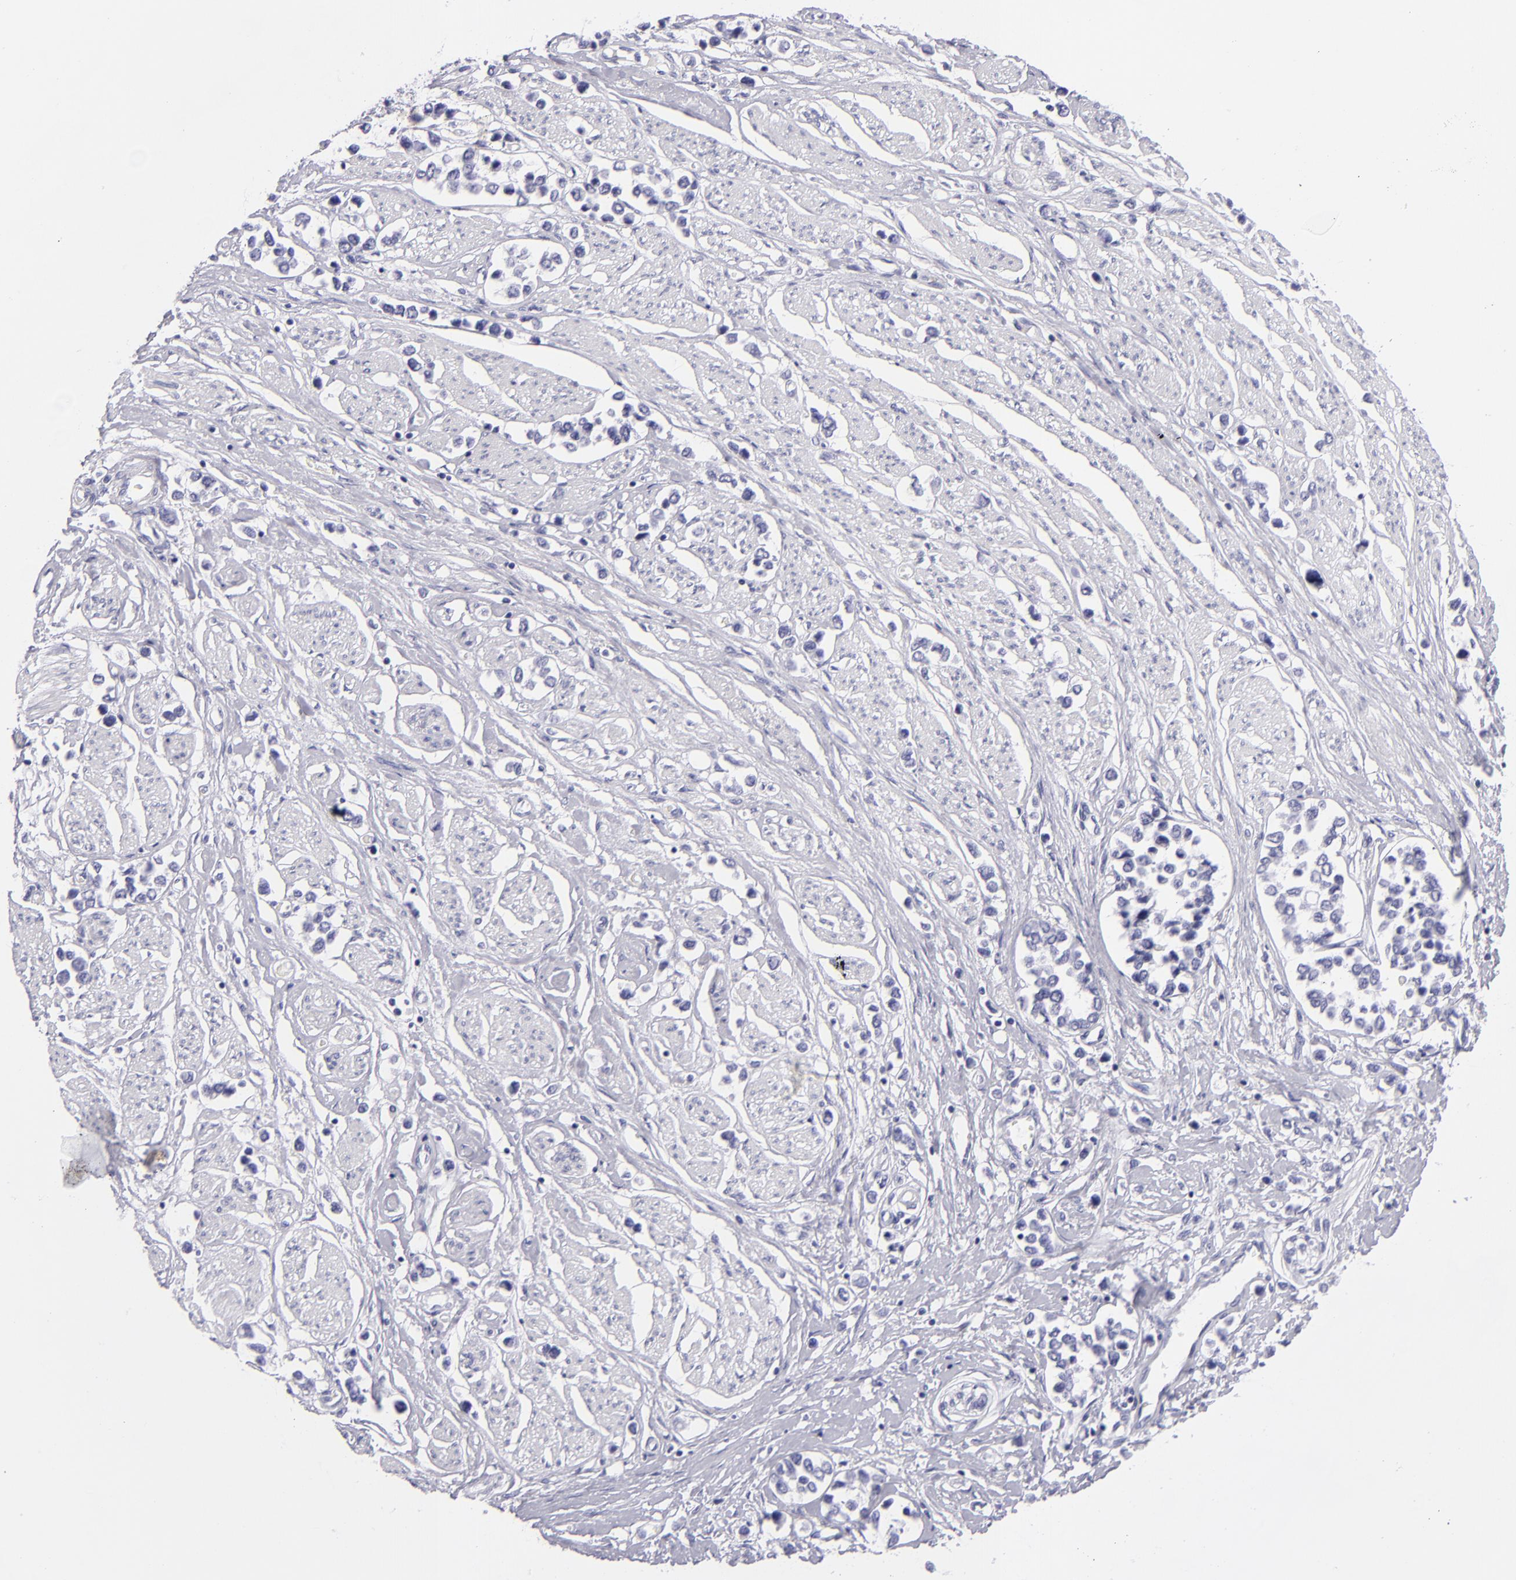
{"staining": {"intensity": "negative", "quantity": "none", "location": "none"}, "tissue": "stomach cancer", "cell_type": "Tumor cells", "image_type": "cancer", "snomed": [{"axis": "morphology", "description": "Adenocarcinoma, NOS"}, {"axis": "topography", "description": "Stomach, upper"}], "caption": "Immunohistochemical staining of human stomach adenocarcinoma reveals no significant staining in tumor cells. (DAB immunohistochemistry visualized using brightfield microscopy, high magnification).", "gene": "PVALB", "patient": {"sex": "male", "age": 76}}